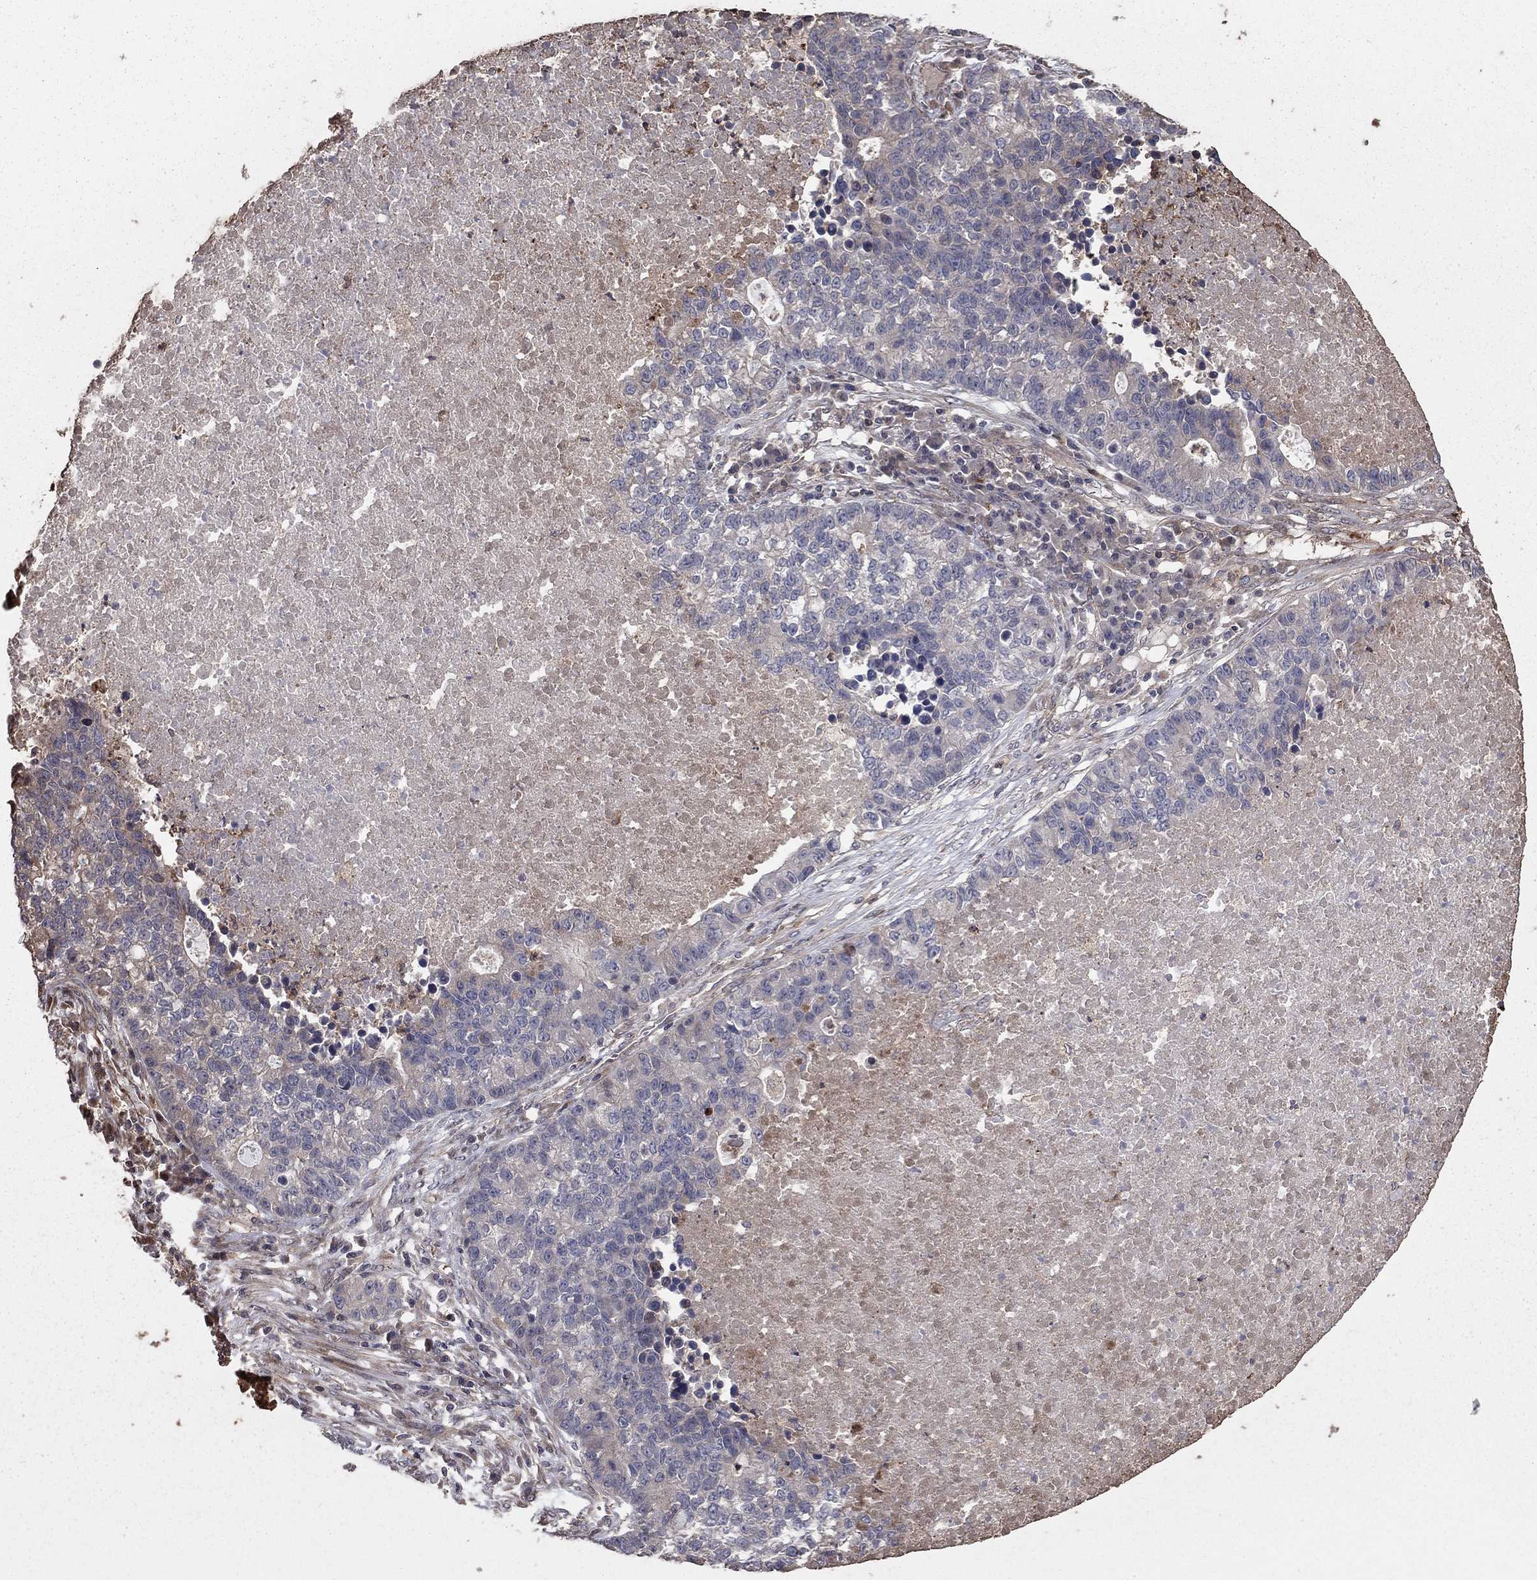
{"staining": {"intensity": "negative", "quantity": "none", "location": "none"}, "tissue": "lung cancer", "cell_type": "Tumor cells", "image_type": "cancer", "snomed": [{"axis": "morphology", "description": "Adenocarcinoma, NOS"}, {"axis": "topography", "description": "Lung"}], "caption": "Micrograph shows no protein positivity in tumor cells of adenocarcinoma (lung) tissue.", "gene": "GYG1", "patient": {"sex": "male", "age": 57}}